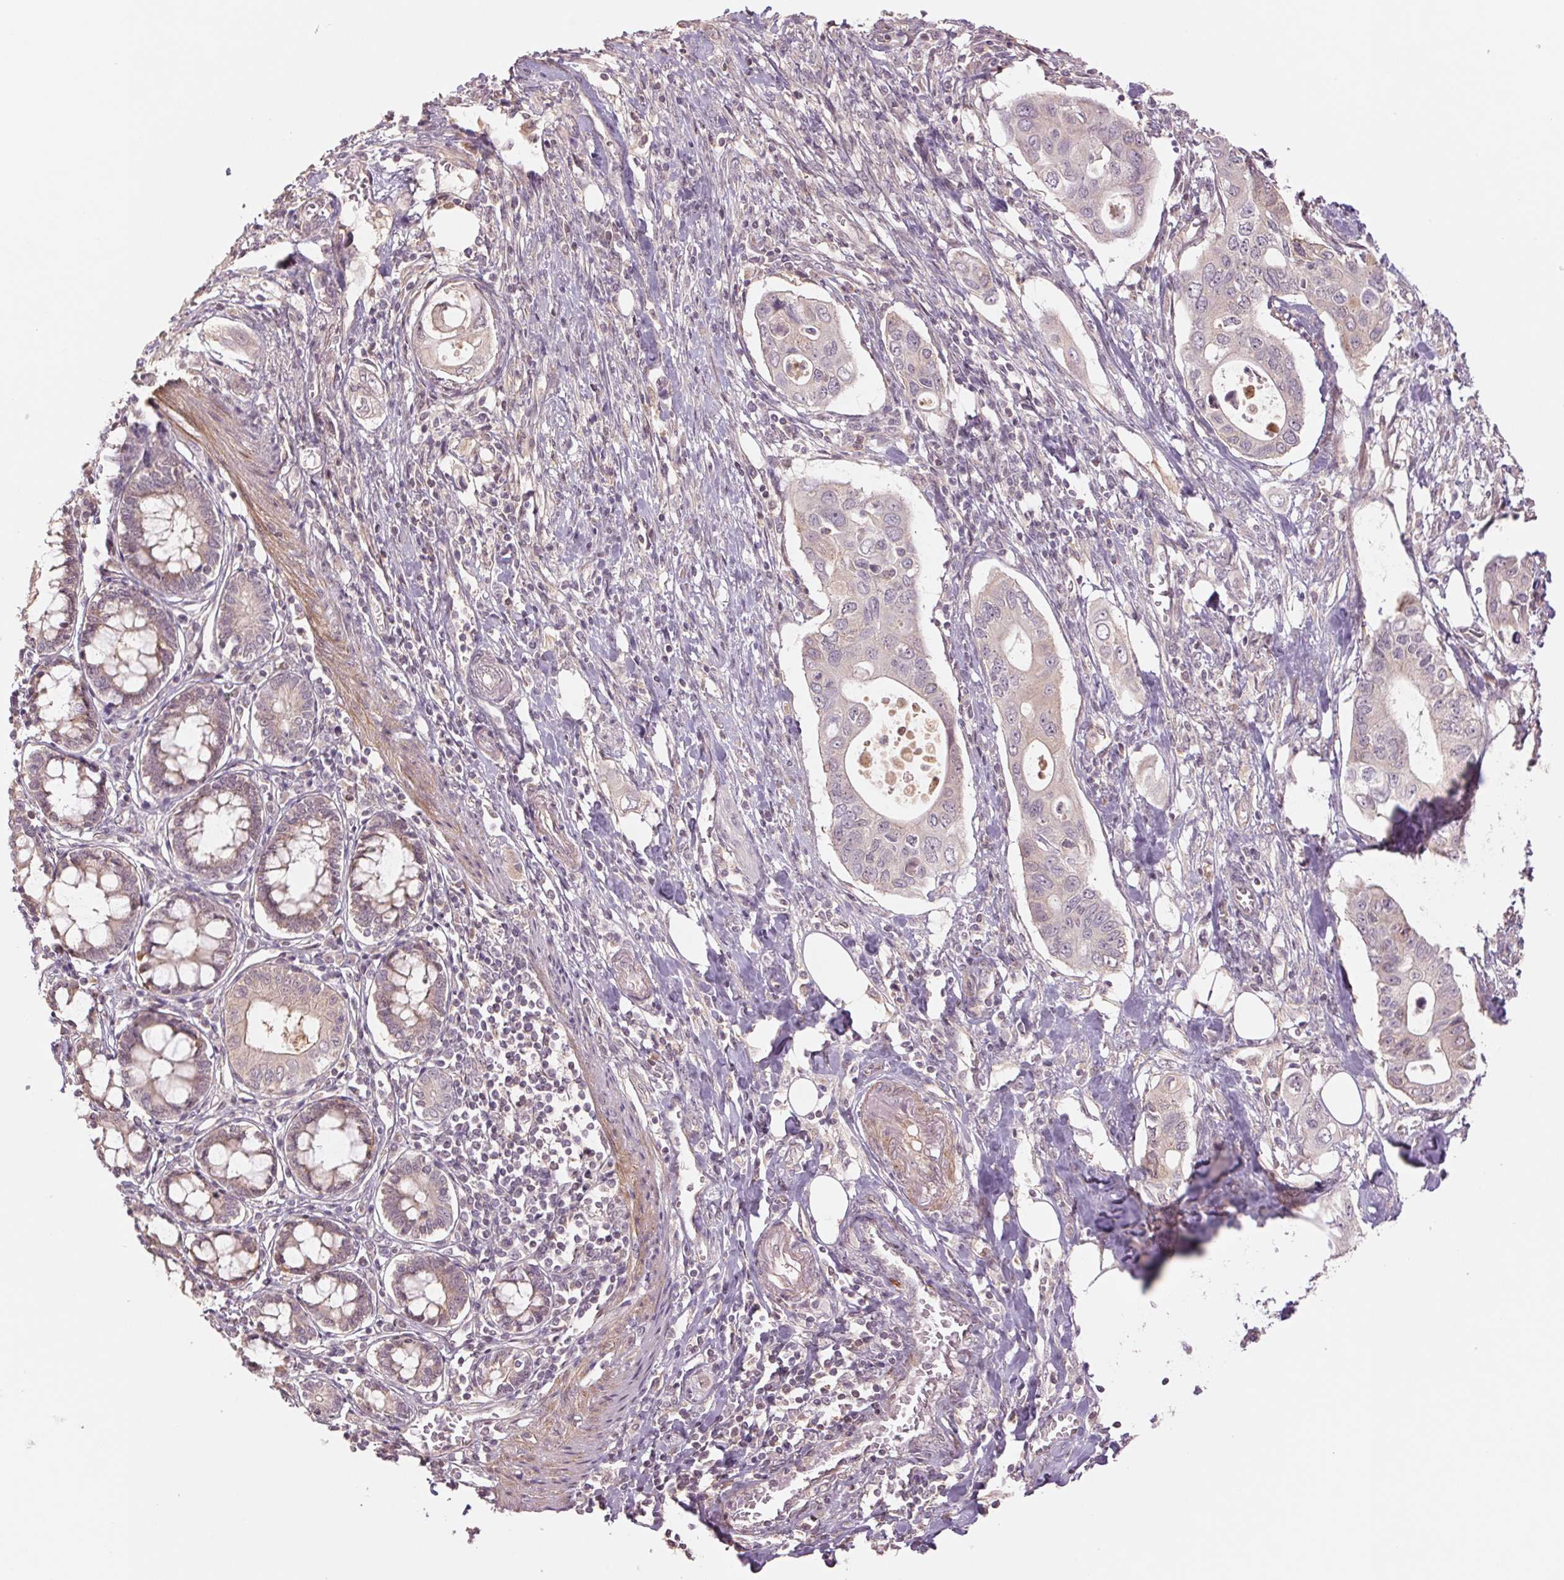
{"staining": {"intensity": "negative", "quantity": "none", "location": "none"}, "tissue": "pancreatic cancer", "cell_type": "Tumor cells", "image_type": "cancer", "snomed": [{"axis": "morphology", "description": "Adenocarcinoma, NOS"}, {"axis": "topography", "description": "Pancreas"}], "caption": "This is a histopathology image of IHC staining of pancreatic adenocarcinoma, which shows no expression in tumor cells. Brightfield microscopy of immunohistochemistry stained with DAB (3,3'-diaminobenzidine) (brown) and hematoxylin (blue), captured at high magnification.", "gene": "PPIA", "patient": {"sex": "female", "age": 63}}